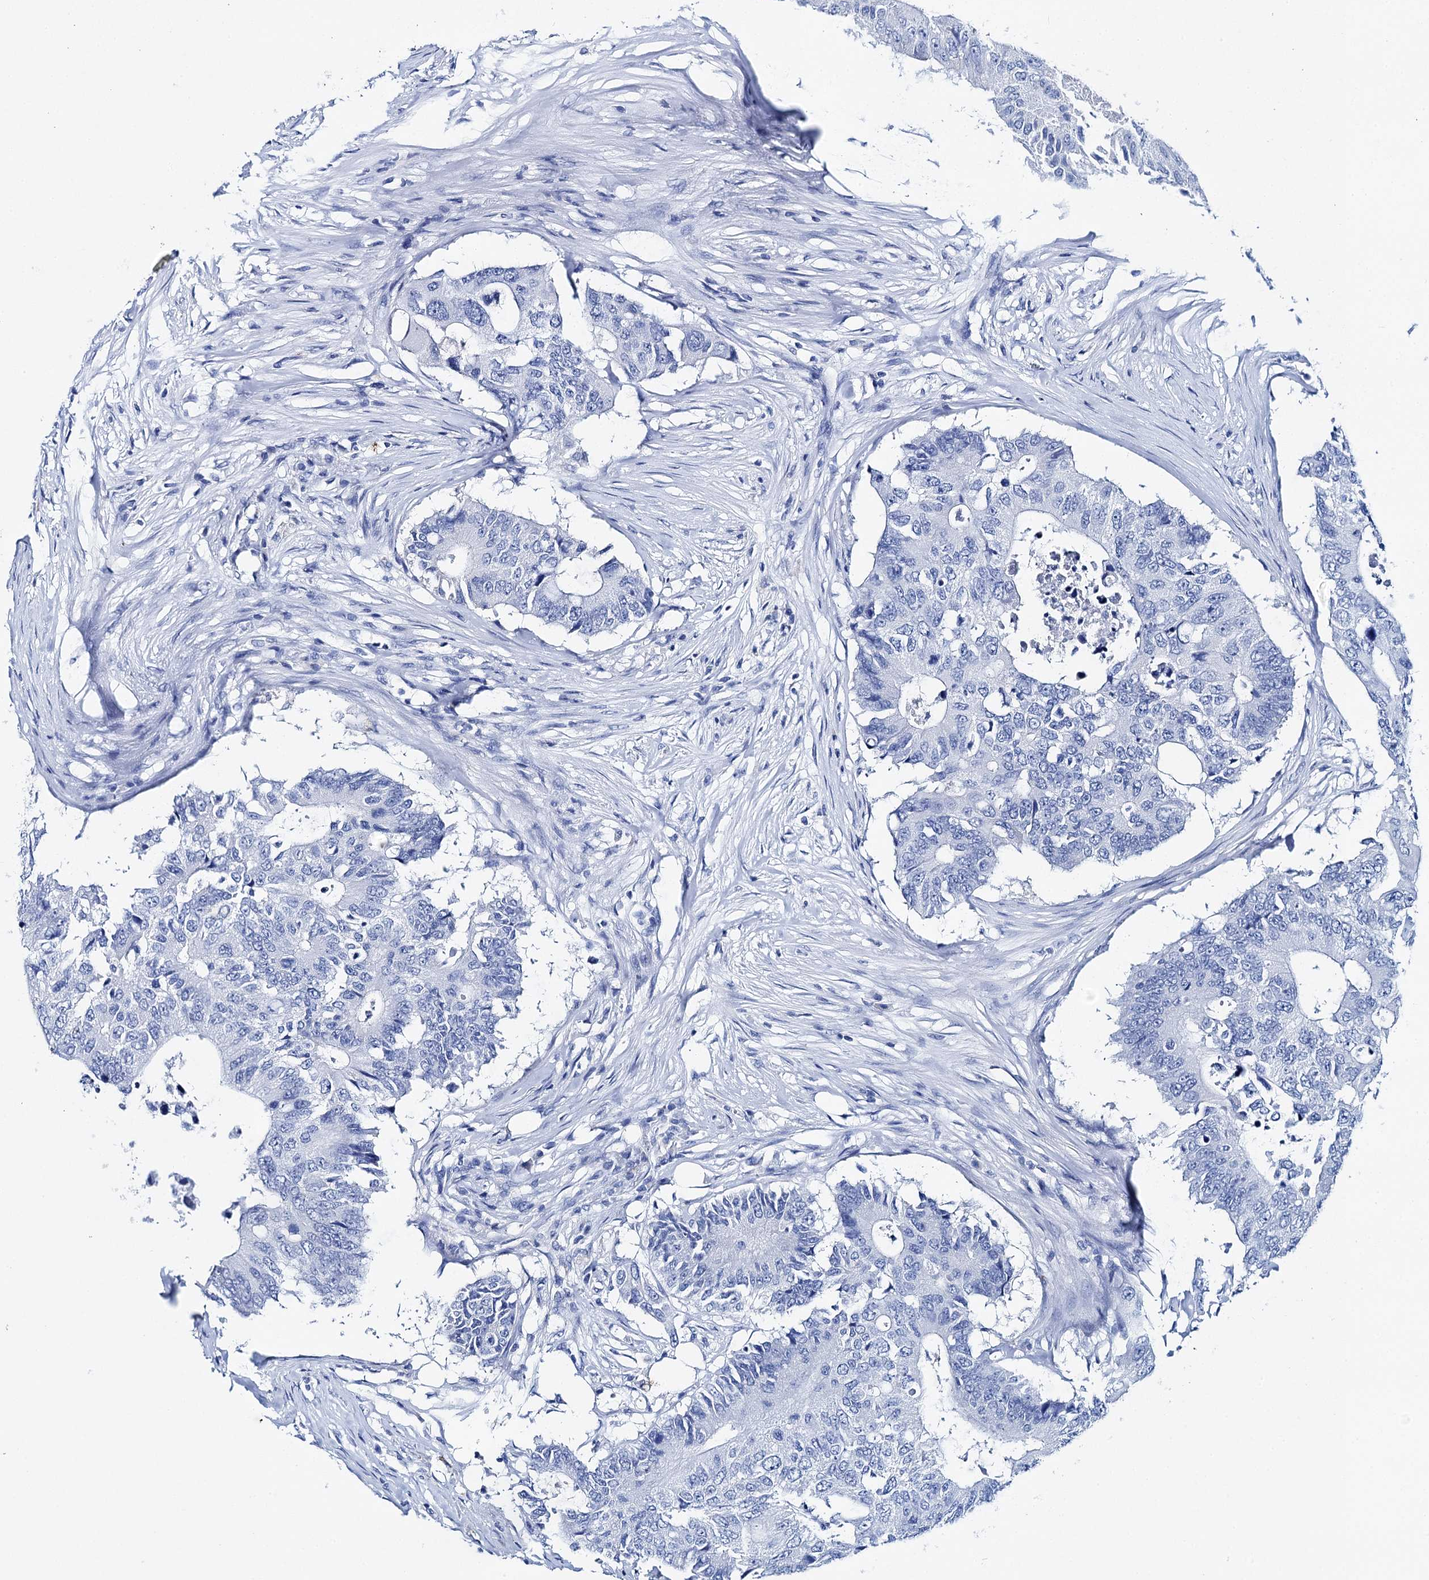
{"staining": {"intensity": "negative", "quantity": "none", "location": "none"}, "tissue": "colorectal cancer", "cell_type": "Tumor cells", "image_type": "cancer", "snomed": [{"axis": "morphology", "description": "Adenocarcinoma, NOS"}, {"axis": "topography", "description": "Colon"}], "caption": "The photomicrograph reveals no significant expression in tumor cells of adenocarcinoma (colorectal).", "gene": "BRINP1", "patient": {"sex": "male", "age": 71}}